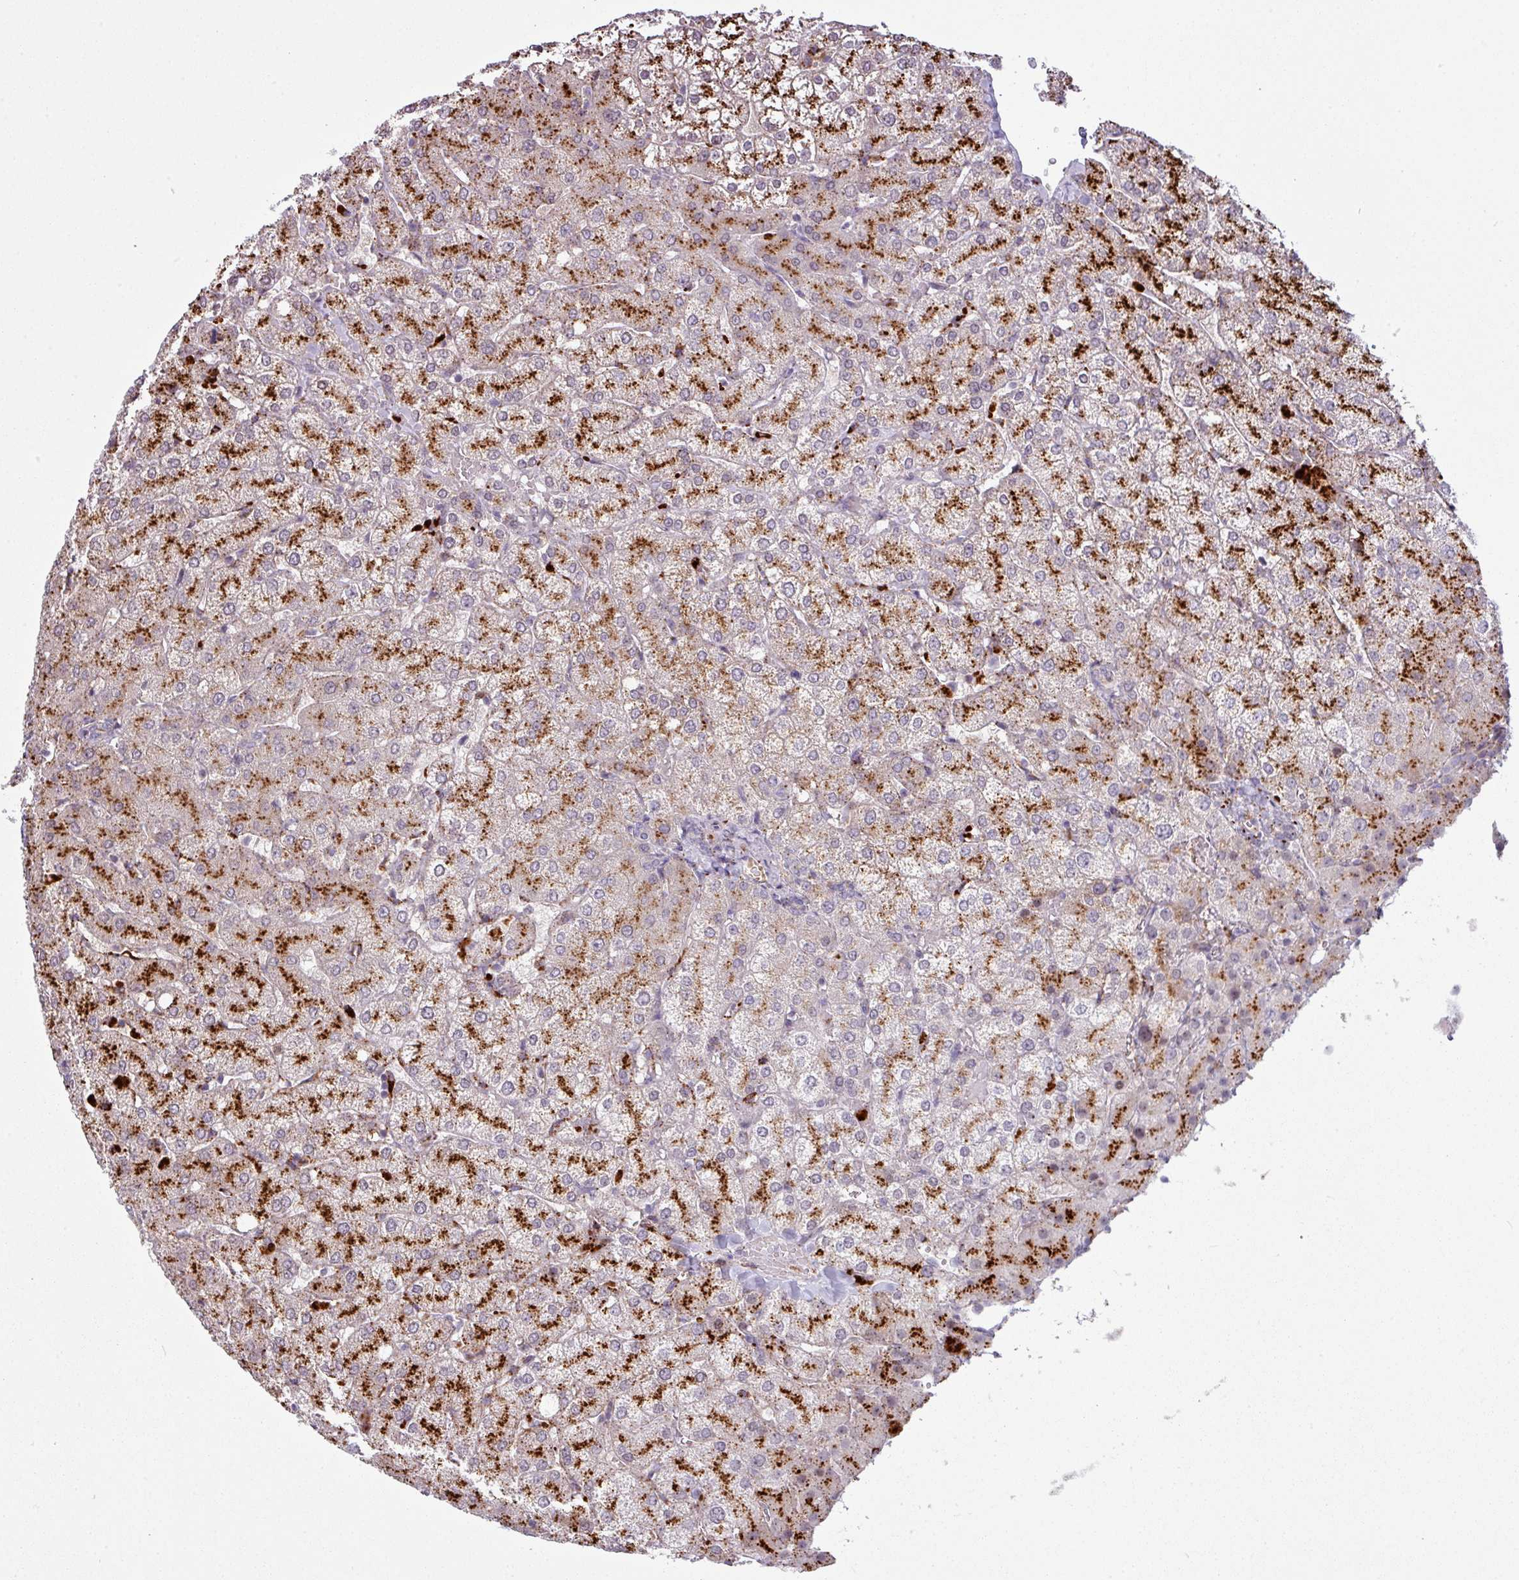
{"staining": {"intensity": "negative", "quantity": "none", "location": "none"}, "tissue": "liver", "cell_type": "Cholangiocytes", "image_type": "normal", "snomed": [{"axis": "morphology", "description": "Normal tissue, NOS"}, {"axis": "topography", "description": "Liver"}], "caption": "Human liver stained for a protein using immunohistochemistry (IHC) exhibits no expression in cholangiocytes.", "gene": "MAP7D2", "patient": {"sex": "female", "age": 54}}